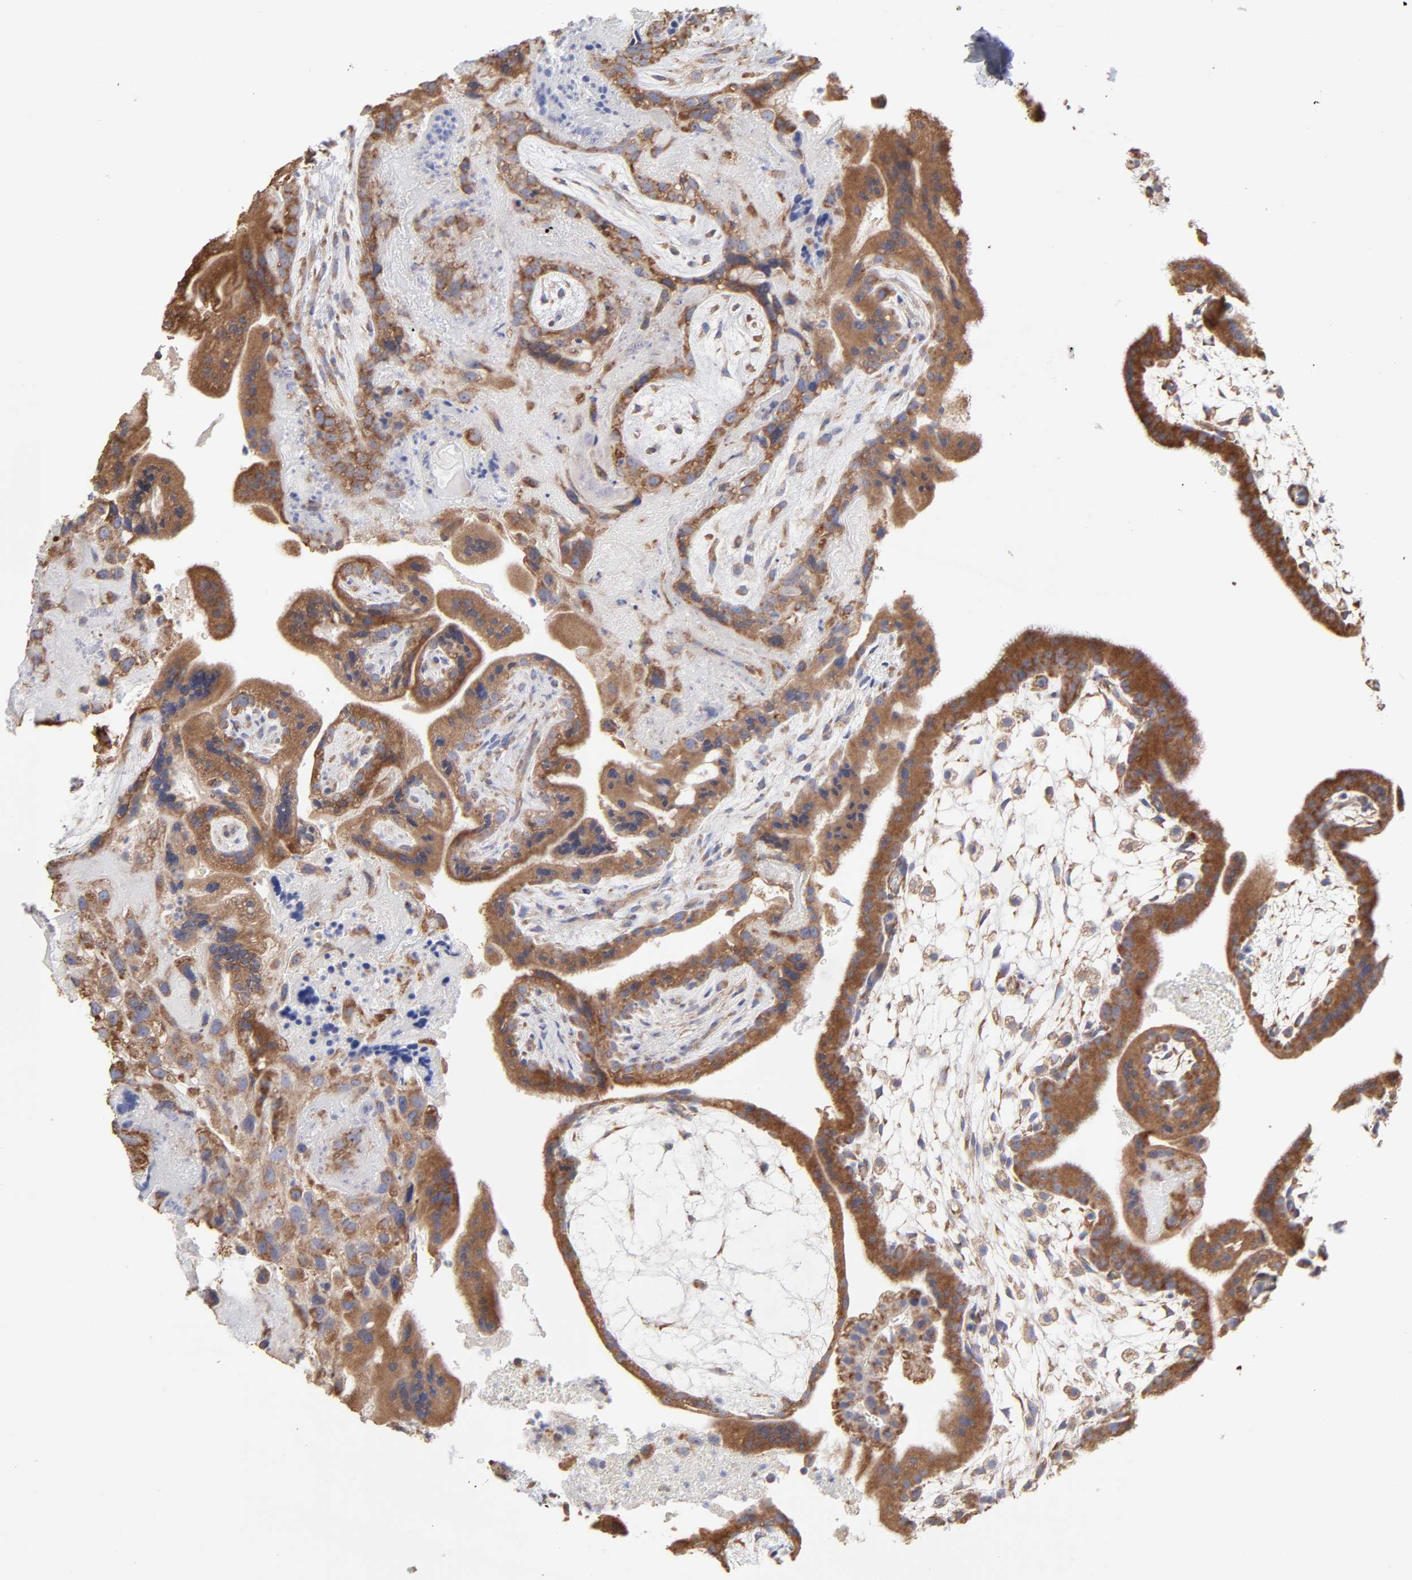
{"staining": {"intensity": "moderate", "quantity": ">75%", "location": "cytoplasmic/membranous"}, "tissue": "placenta", "cell_type": "Decidual cells", "image_type": "normal", "snomed": [{"axis": "morphology", "description": "Normal tissue, NOS"}, {"axis": "topography", "description": "Placenta"}], "caption": "This is an image of immunohistochemistry (IHC) staining of unremarkable placenta, which shows moderate positivity in the cytoplasmic/membranous of decidual cells.", "gene": "RPL3", "patient": {"sex": "female", "age": 35}}